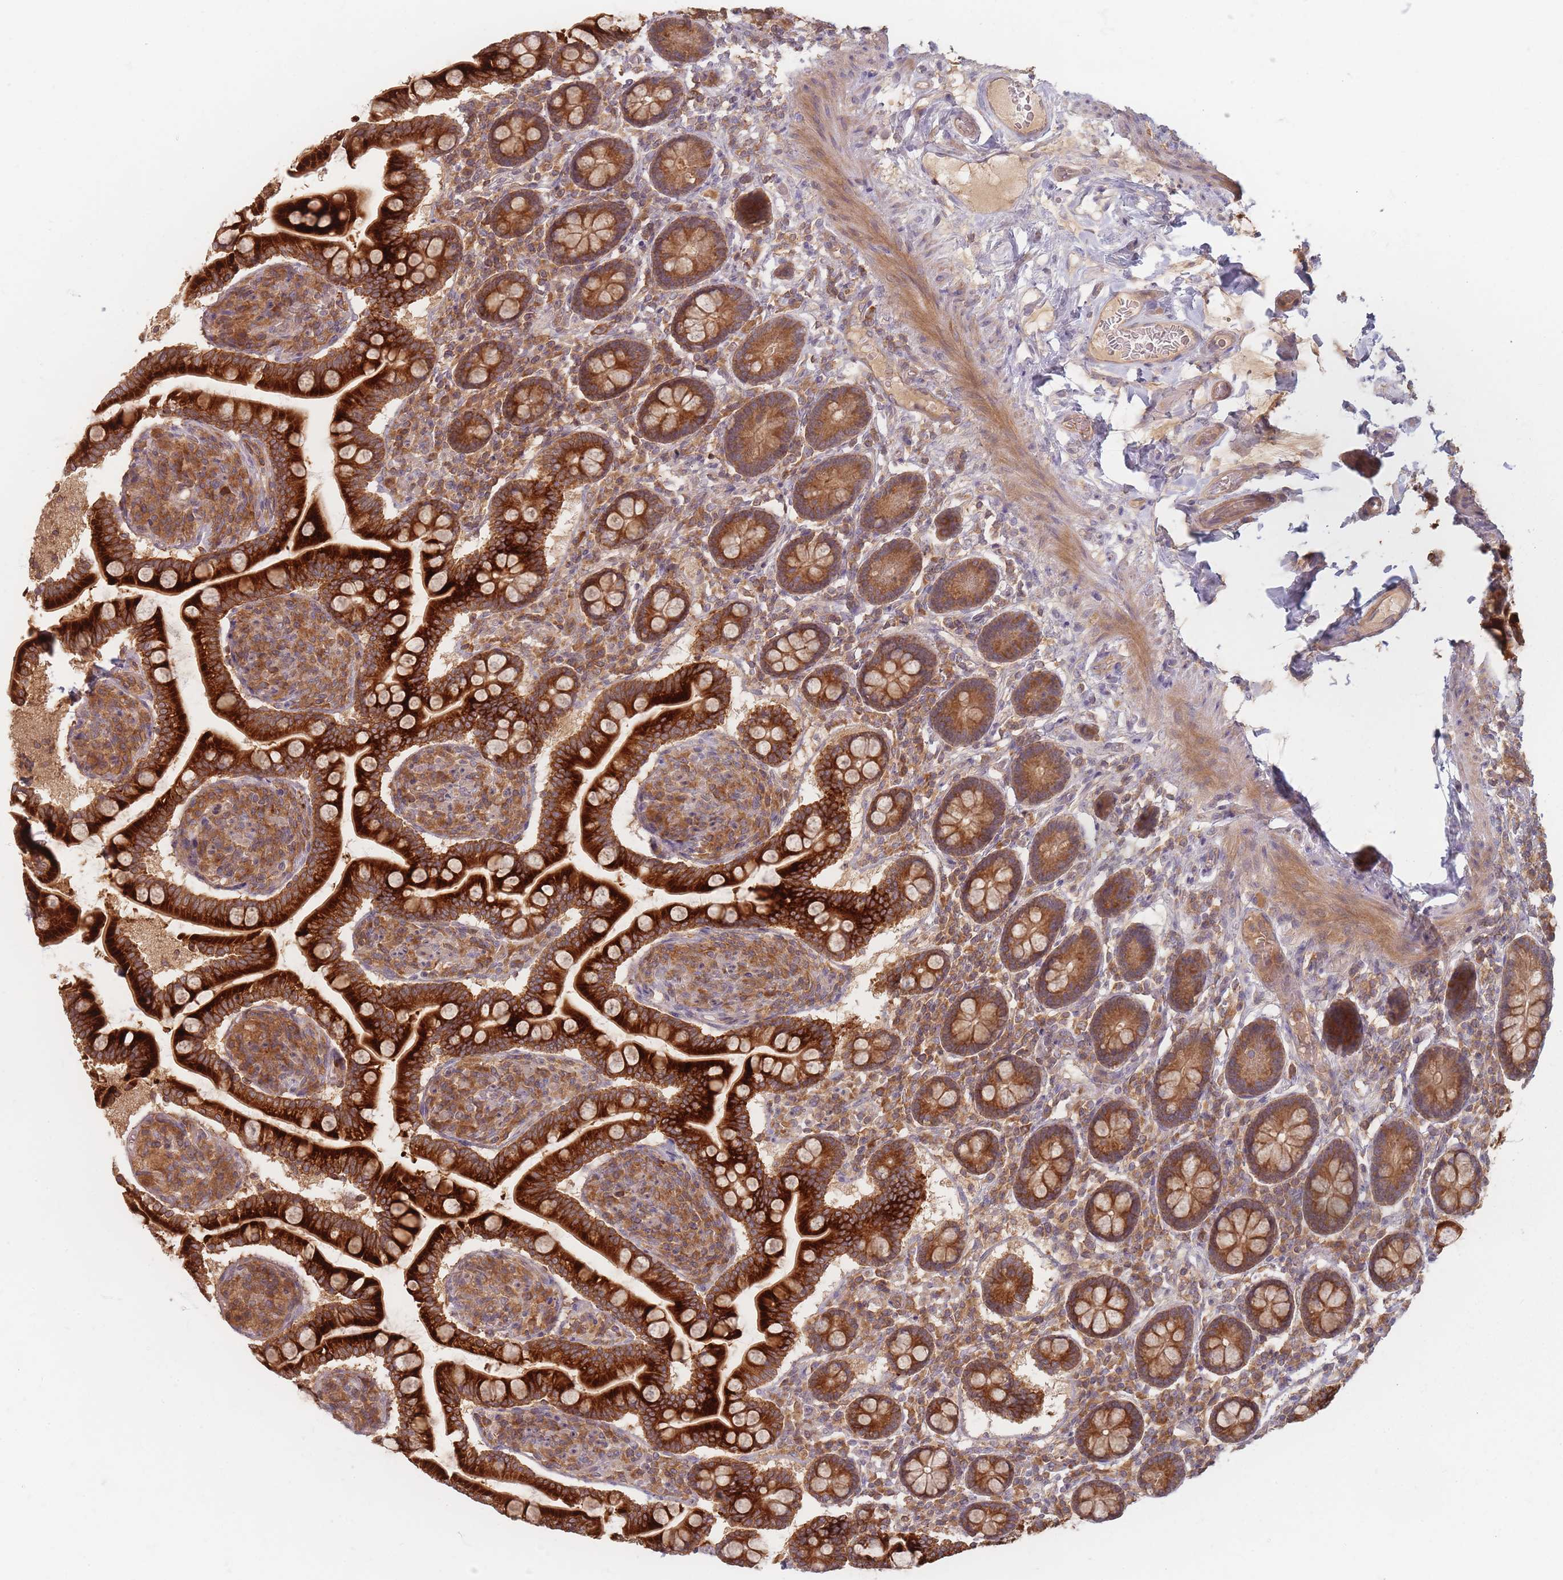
{"staining": {"intensity": "strong", "quantity": ">75%", "location": "cytoplasmic/membranous"}, "tissue": "small intestine", "cell_type": "Glandular cells", "image_type": "normal", "snomed": [{"axis": "morphology", "description": "Normal tissue, NOS"}, {"axis": "topography", "description": "Small intestine"}], "caption": "Strong cytoplasmic/membranous expression for a protein is seen in about >75% of glandular cells of benign small intestine using immunohistochemistry.", "gene": "SLC35F3", "patient": {"sex": "female", "age": 64}}